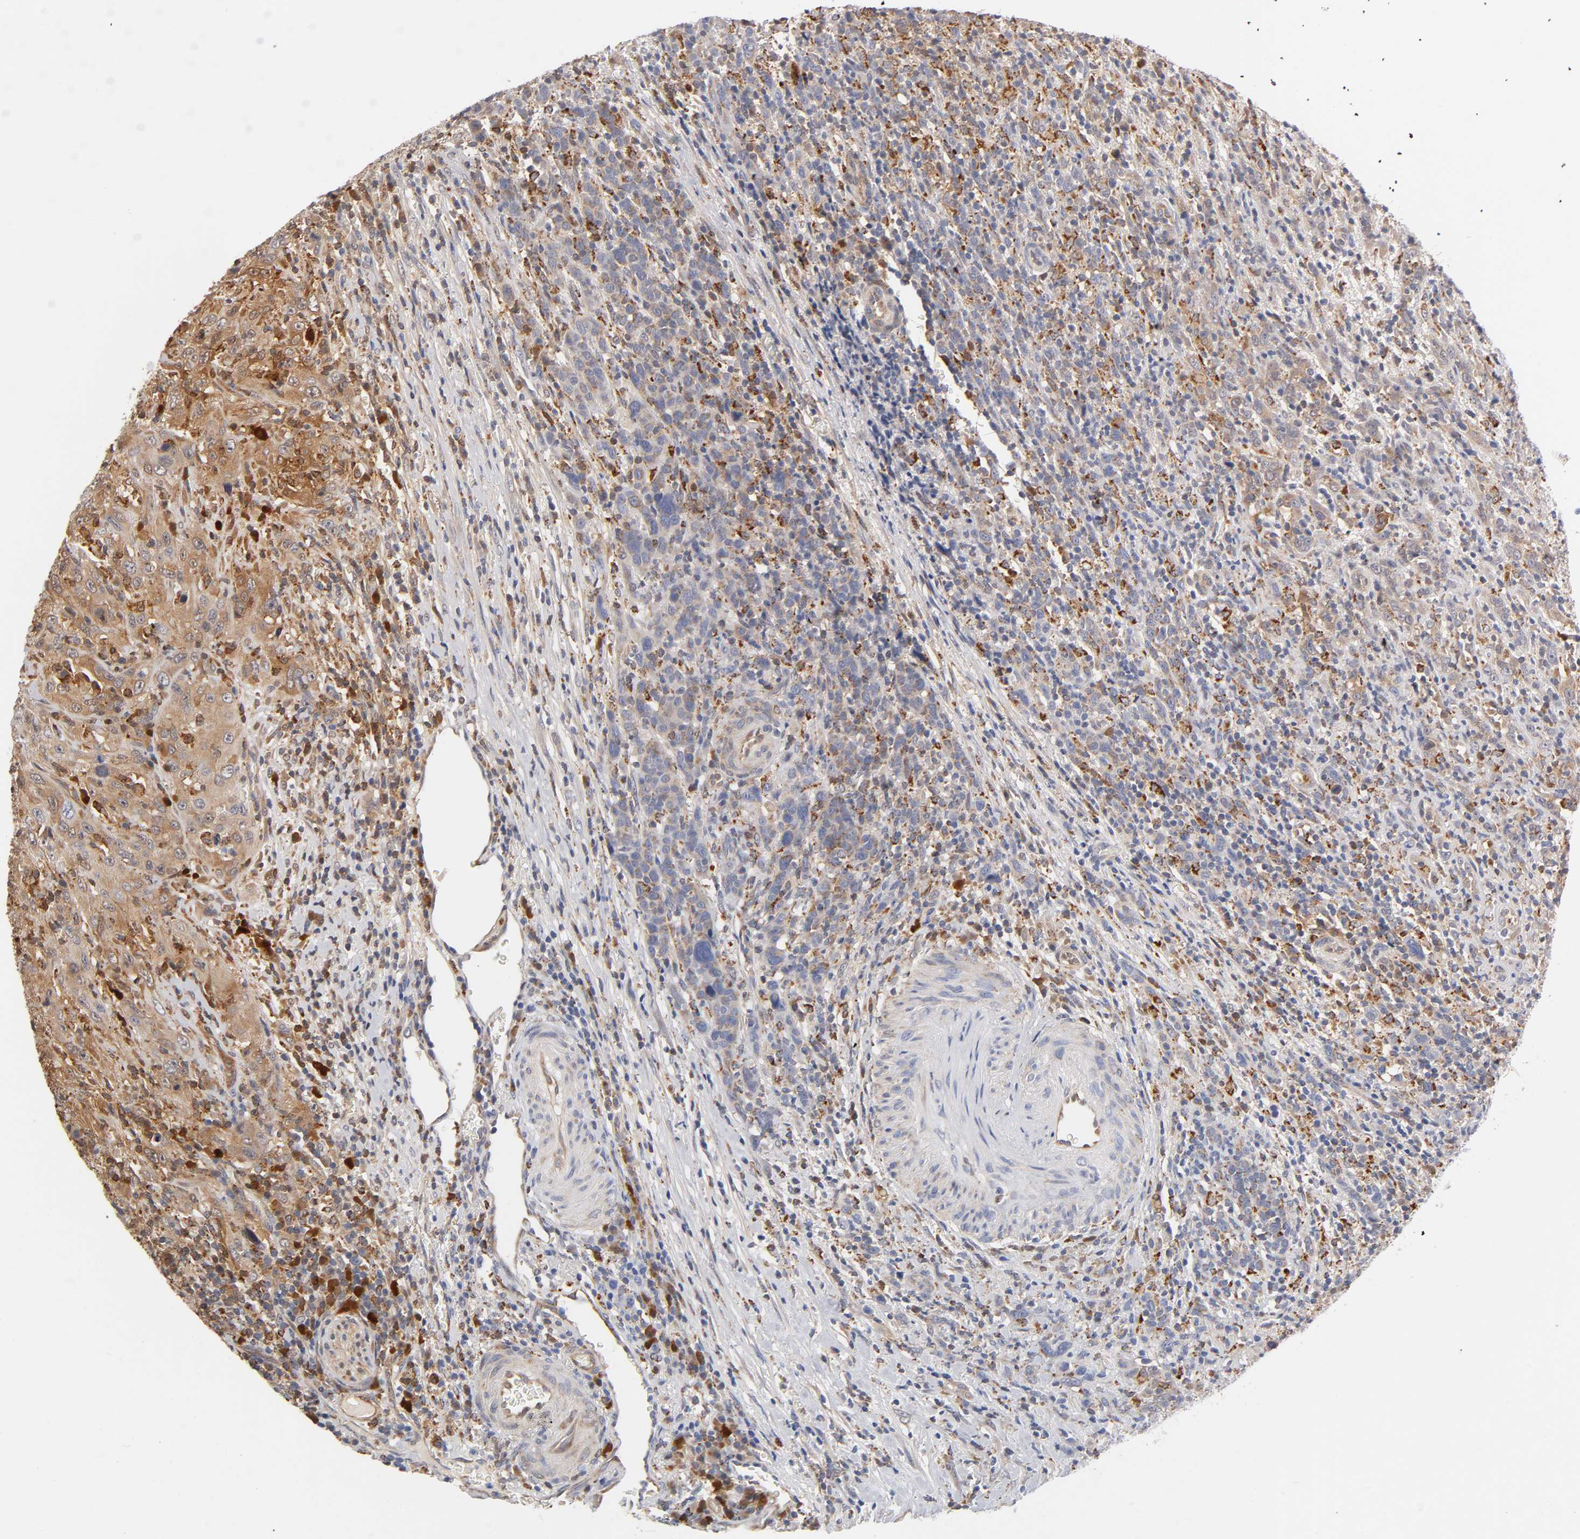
{"staining": {"intensity": "moderate", "quantity": ">75%", "location": "cytoplasmic/membranous,nuclear"}, "tissue": "urothelial cancer", "cell_type": "Tumor cells", "image_type": "cancer", "snomed": [{"axis": "morphology", "description": "Urothelial carcinoma, High grade"}, {"axis": "topography", "description": "Urinary bladder"}], "caption": "A brown stain labels moderate cytoplasmic/membranous and nuclear positivity of a protein in urothelial carcinoma (high-grade) tumor cells.", "gene": "ISG15", "patient": {"sex": "male", "age": 61}}